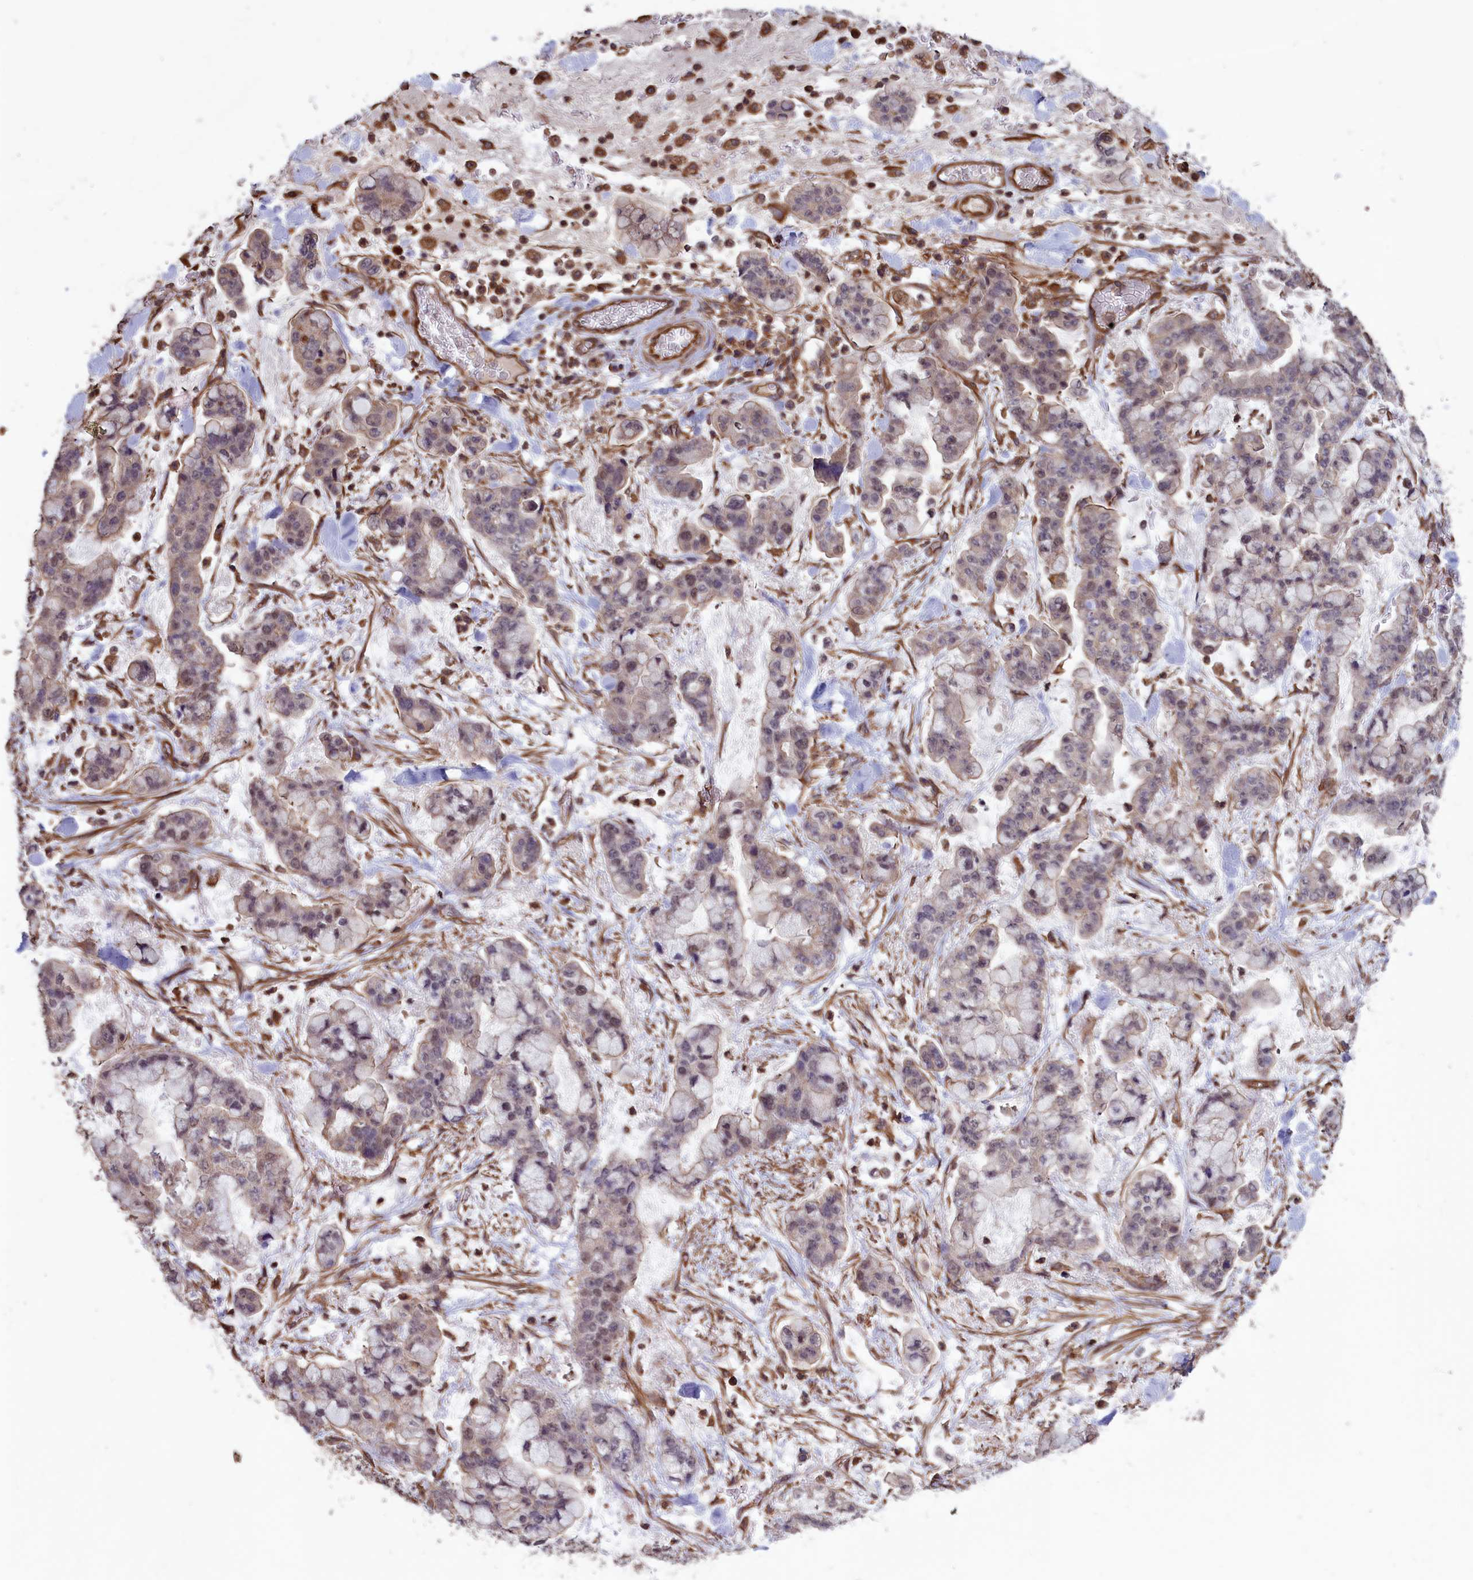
{"staining": {"intensity": "weak", "quantity": "<25%", "location": "nuclear"}, "tissue": "stomach cancer", "cell_type": "Tumor cells", "image_type": "cancer", "snomed": [{"axis": "morphology", "description": "Normal tissue, NOS"}, {"axis": "morphology", "description": "Adenocarcinoma, NOS"}, {"axis": "topography", "description": "Stomach, upper"}, {"axis": "topography", "description": "Stomach"}], "caption": "There is no significant staining in tumor cells of stomach cancer (adenocarcinoma).", "gene": "DAPK3", "patient": {"sex": "male", "age": 76}}